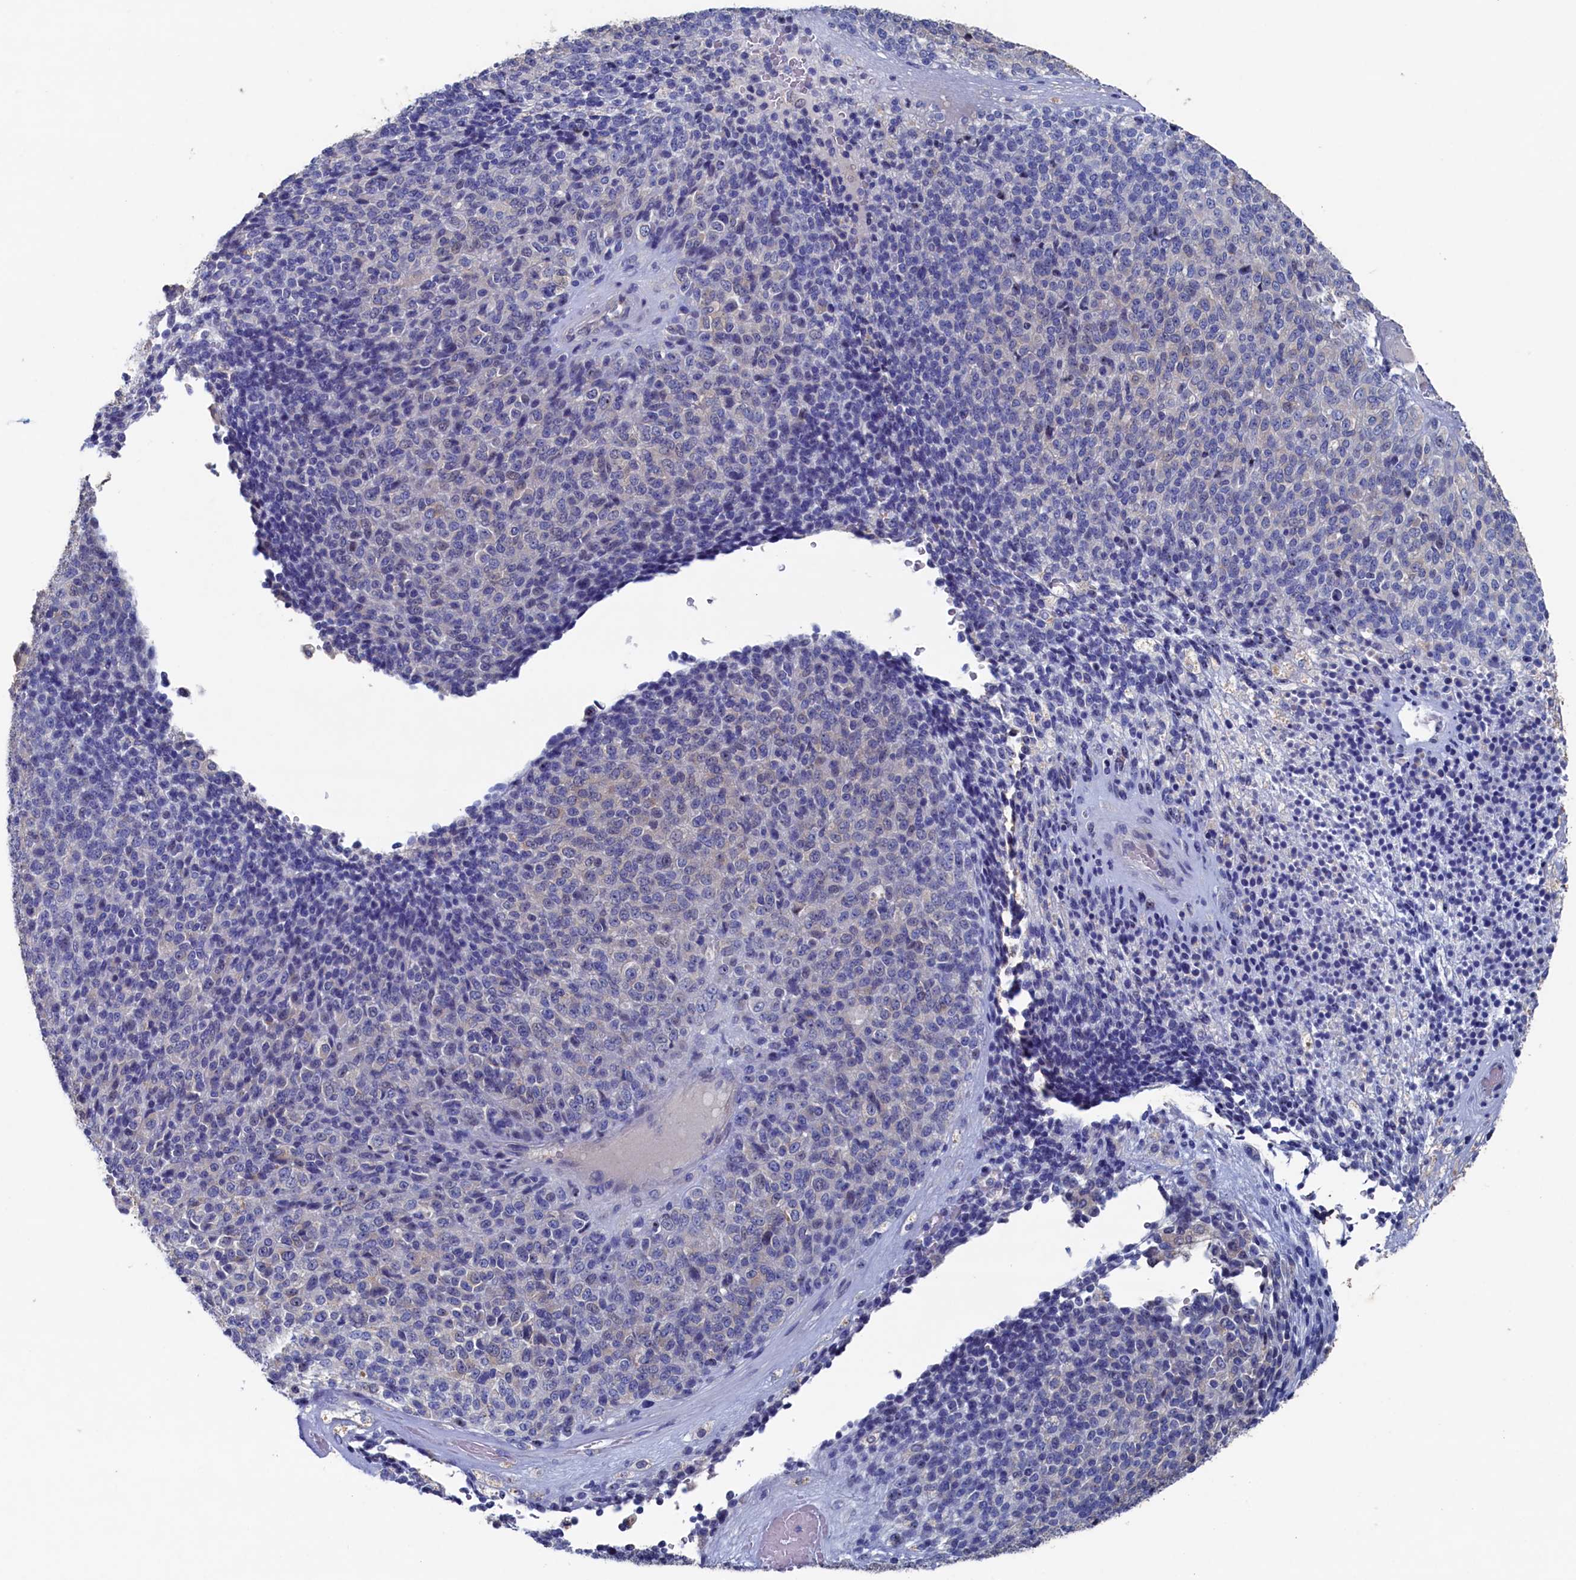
{"staining": {"intensity": "weak", "quantity": "<25%", "location": "nuclear"}, "tissue": "melanoma", "cell_type": "Tumor cells", "image_type": "cancer", "snomed": [{"axis": "morphology", "description": "Malignant melanoma, Metastatic site"}, {"axis": "topography", "description": "Brain"}], "caption": "Protein analysis of malignant melanoma (metastatic site) exhibits no significant expression in tumor cells. (DAB (3,3'-diaminobenzidine) IHC visualized using brightfield microscopy, high magnification).", "gene": "CBLIF", "patient": {"sex": "female", "age": 56}}